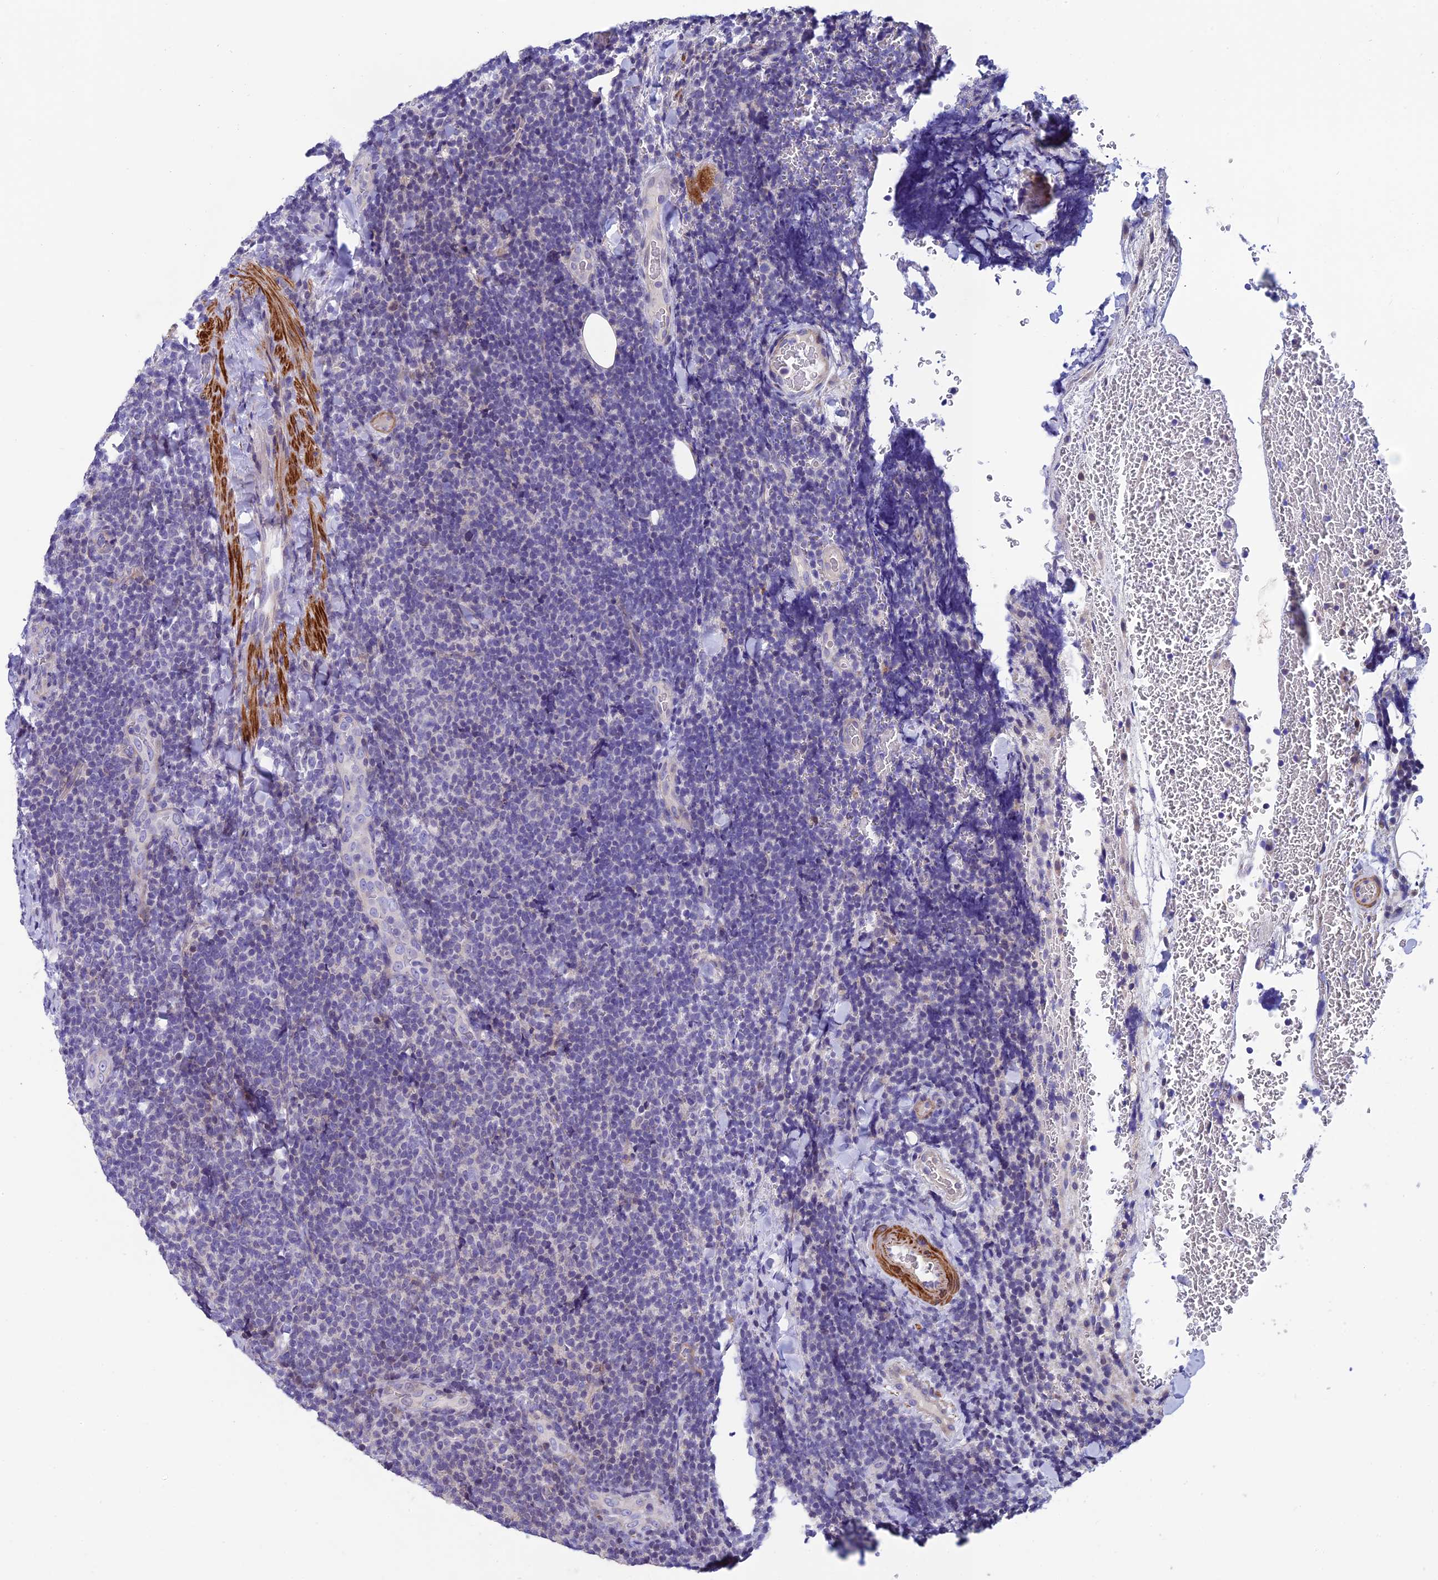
{"staining": {"intensity": "negative", "quantity": "none", "location": "none"}, "tissue": "lymphoma", "cell_type": "Tumor cells", "image_type": "cancer", "snomed": [{"axis": "morphology", "description": "Malignant lymphoma, non-Hodgkin's type, Low grade"}, {"axis": "topography", "description": "Lymph node"}], "caption": "A high-resolution micrograph shows immunohistochemistry (IHC) staining of lymphoma, which displays no significant expression in tumor cells.", "gene": "FAM178B", "patient": {"sex": "male", "age": 66}}